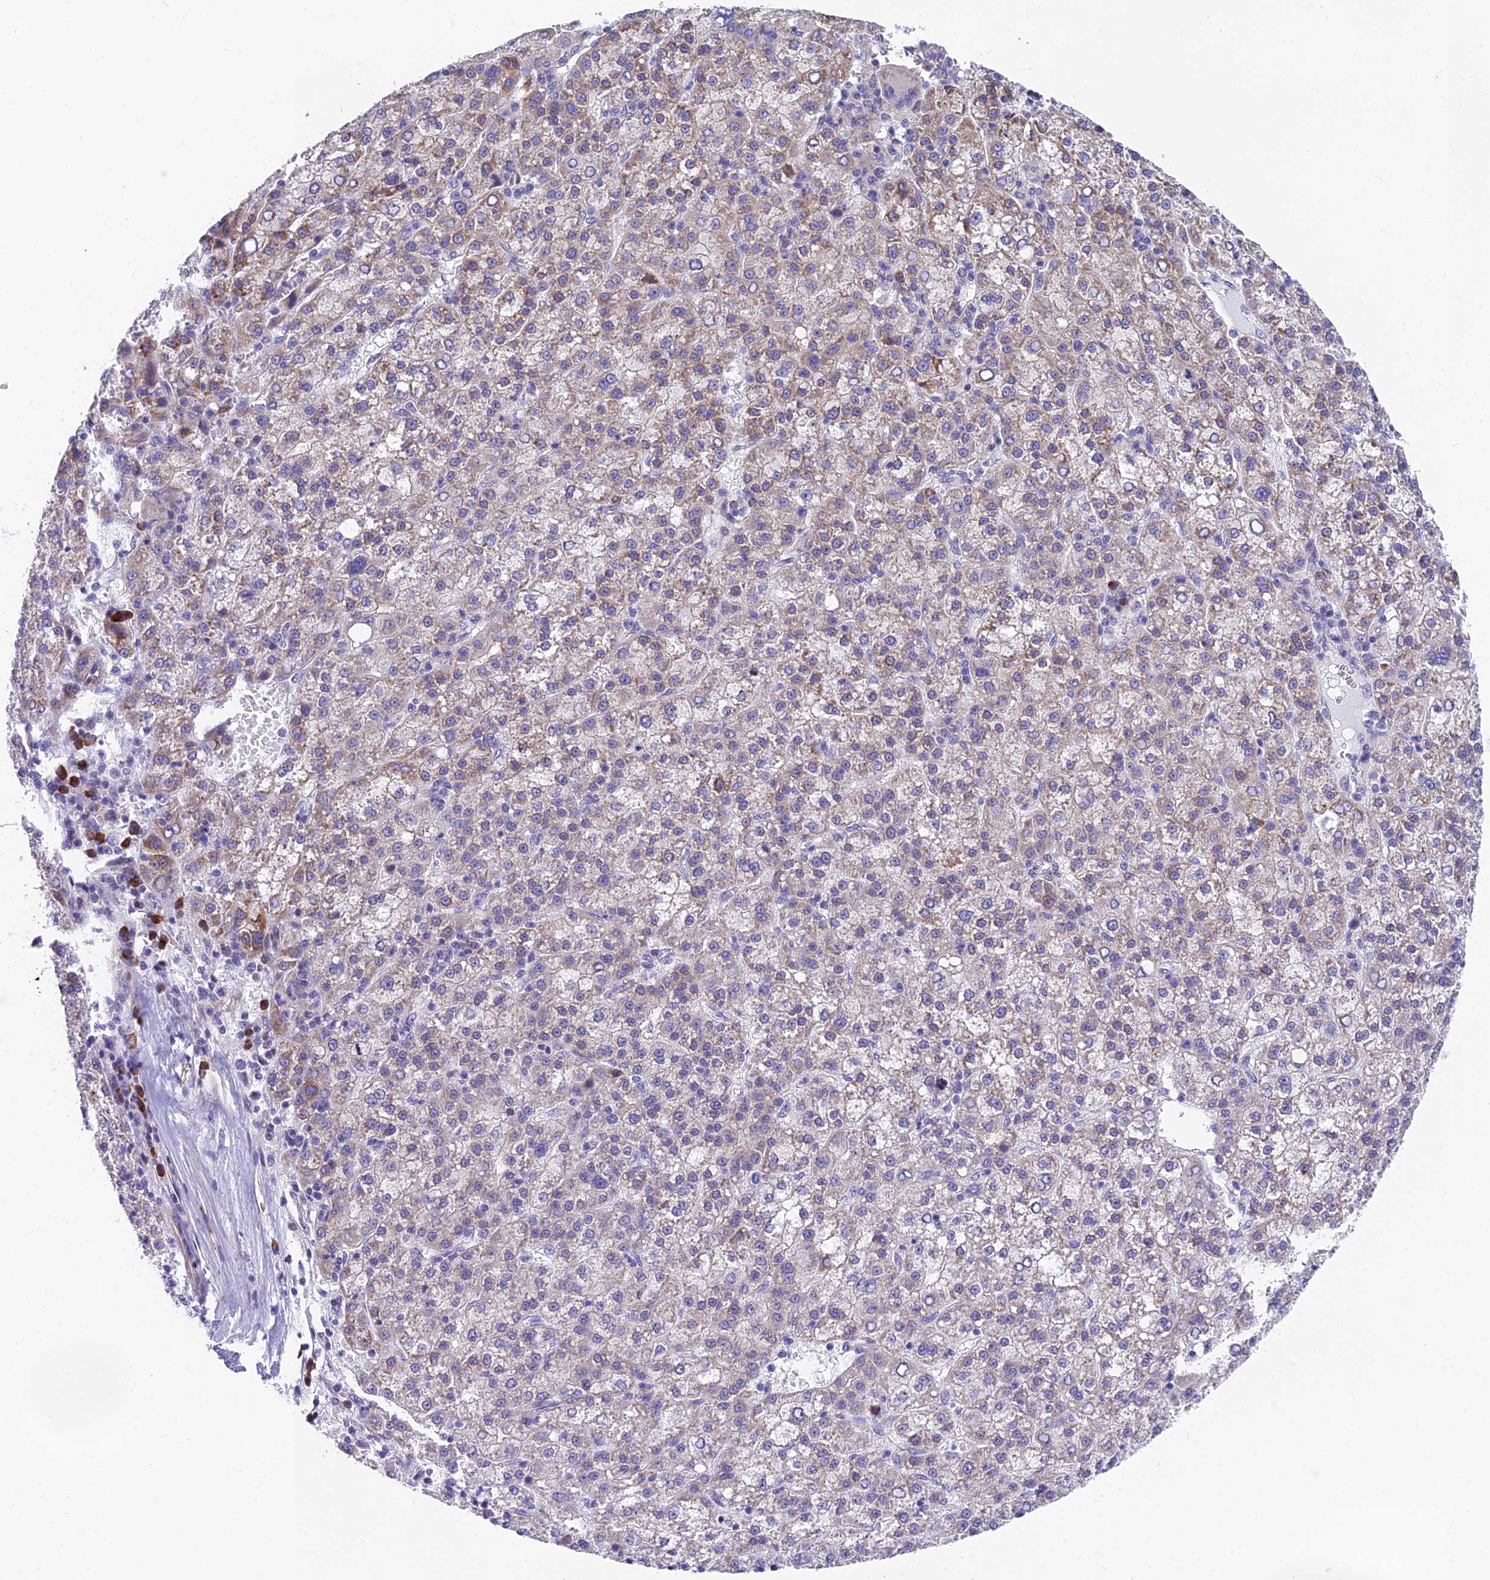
{"staining": {"intensity": "moderate", "quantity": "<25%", "location": "cytoplasmic/membranous"}, "tissue": "liver cancer", "cell_type": "Tumor cells", "image_type": "cancer", "snomed": [{"axis": "morphology", "description": "Carcinoma, Hepatocellular, NOS"}, {"axis": "topography", "description": "Liver"}], "caption": "Protein expression analysis of human liver cancer (hepatocellular carcinoma) reveals moderate cytoplasmic/membranous staining in about <25% of tumor cells. The staining is performed using DAB brown chromogen to label protein expression. The nuclei are counter-stained blue using hematoxylin.", "gene": "MVB12A", "patient": {"sex": "female", "age": 58}}